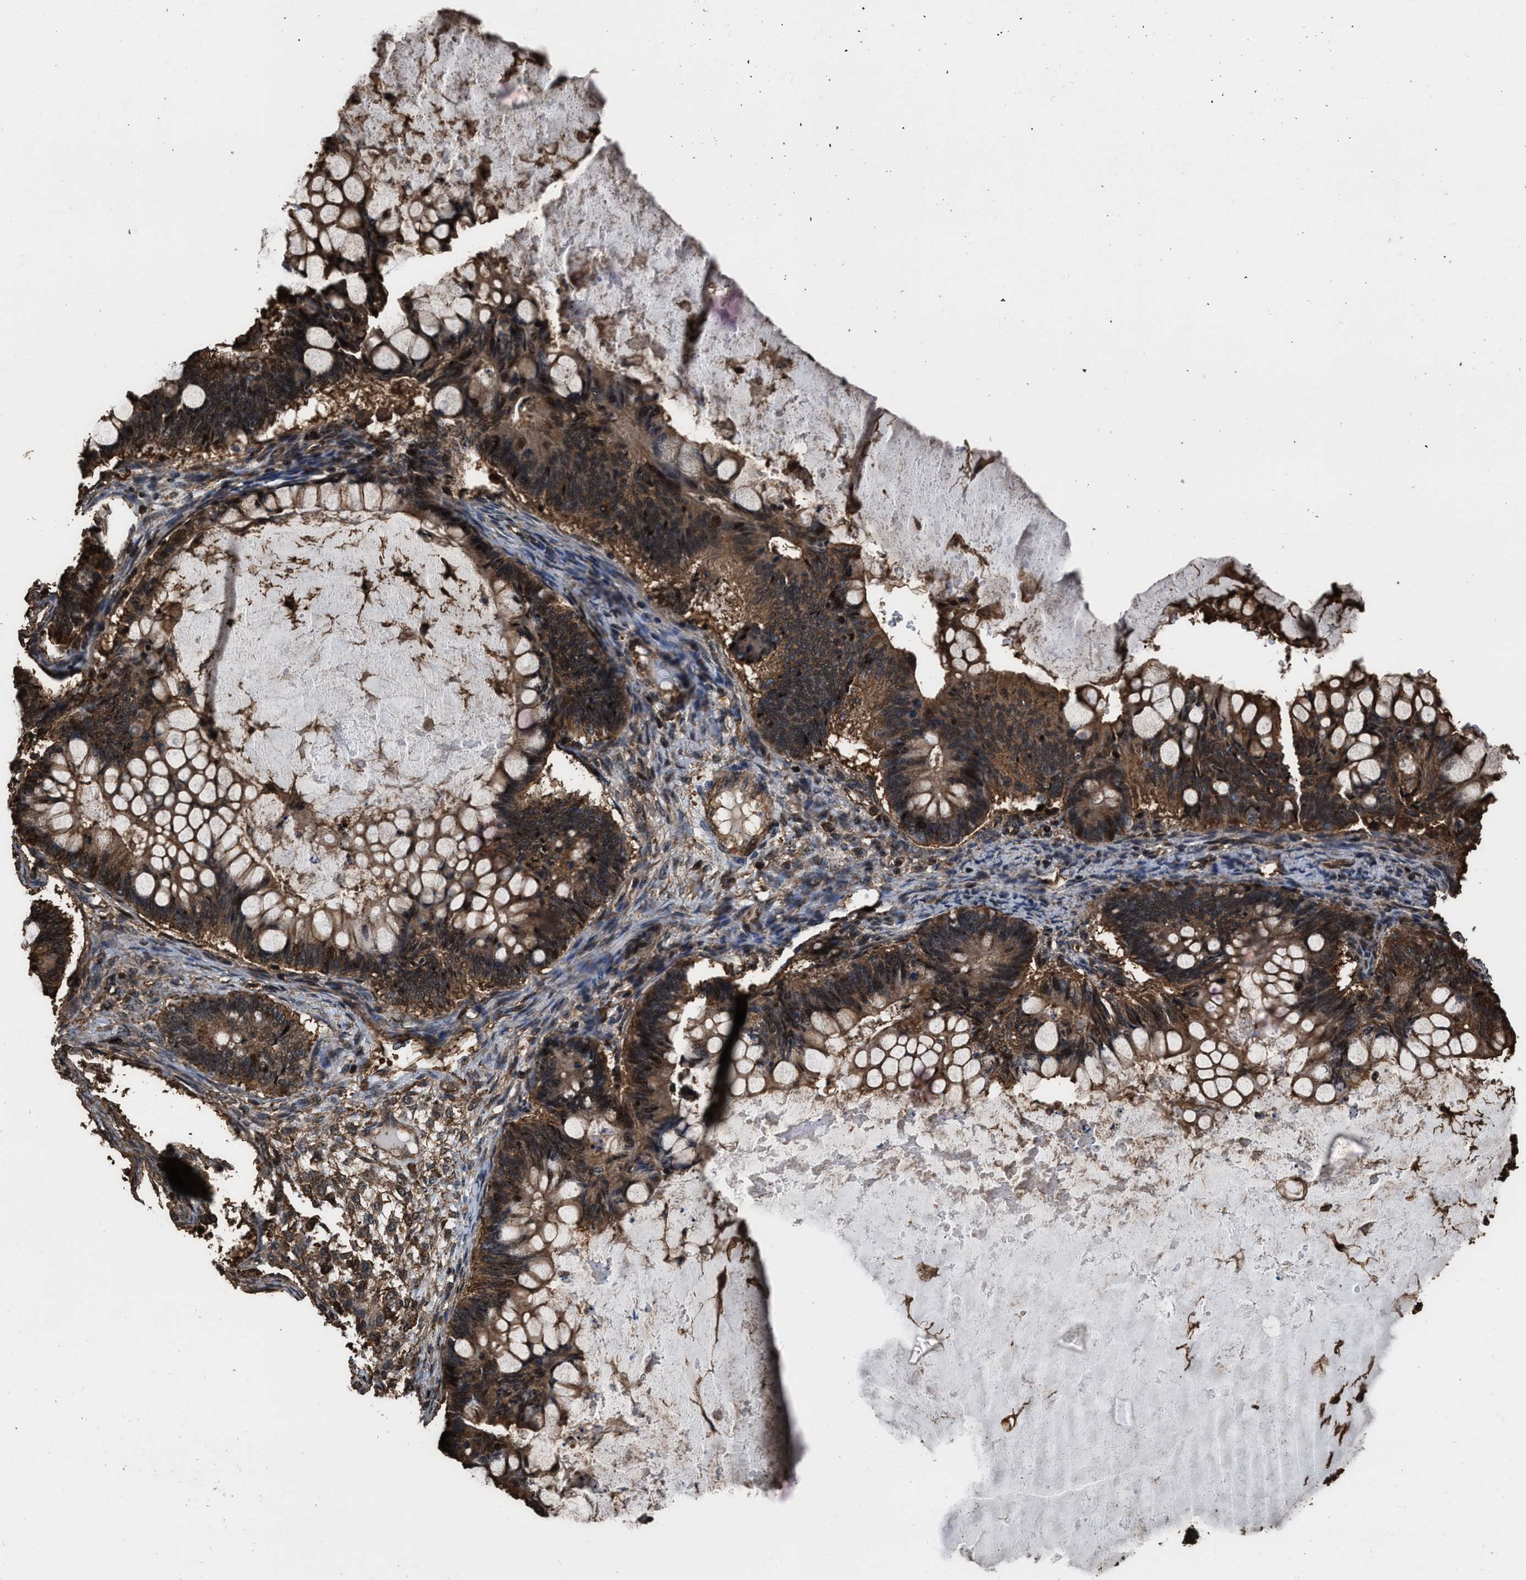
{"staining": {"intensity": "moderate", "quantity": ">75%", "location": "cytoplasmic/membranous"}, "tissue": "ovarian cancer", "cell_type": "Tumor cells", "image_type": "cancer", "snomed": [{"axis": "morphology", "description": "Cystadenocarcinoma, mucinous, NOS"}, {"axis": "topography", "description": "Ovary"}], "caption": "Immunohistochemical staining of human ovarian cancer (mucinous cystadenocarcinoma) displays medium levels of moderate cytoplasmic/membranous staining in about >75% of tumor cells. (Brightfield microscopy of DAB IHC at high magnification).", "gene": "KBTBD2", "patient": {"sex": "female", "age": 61}}